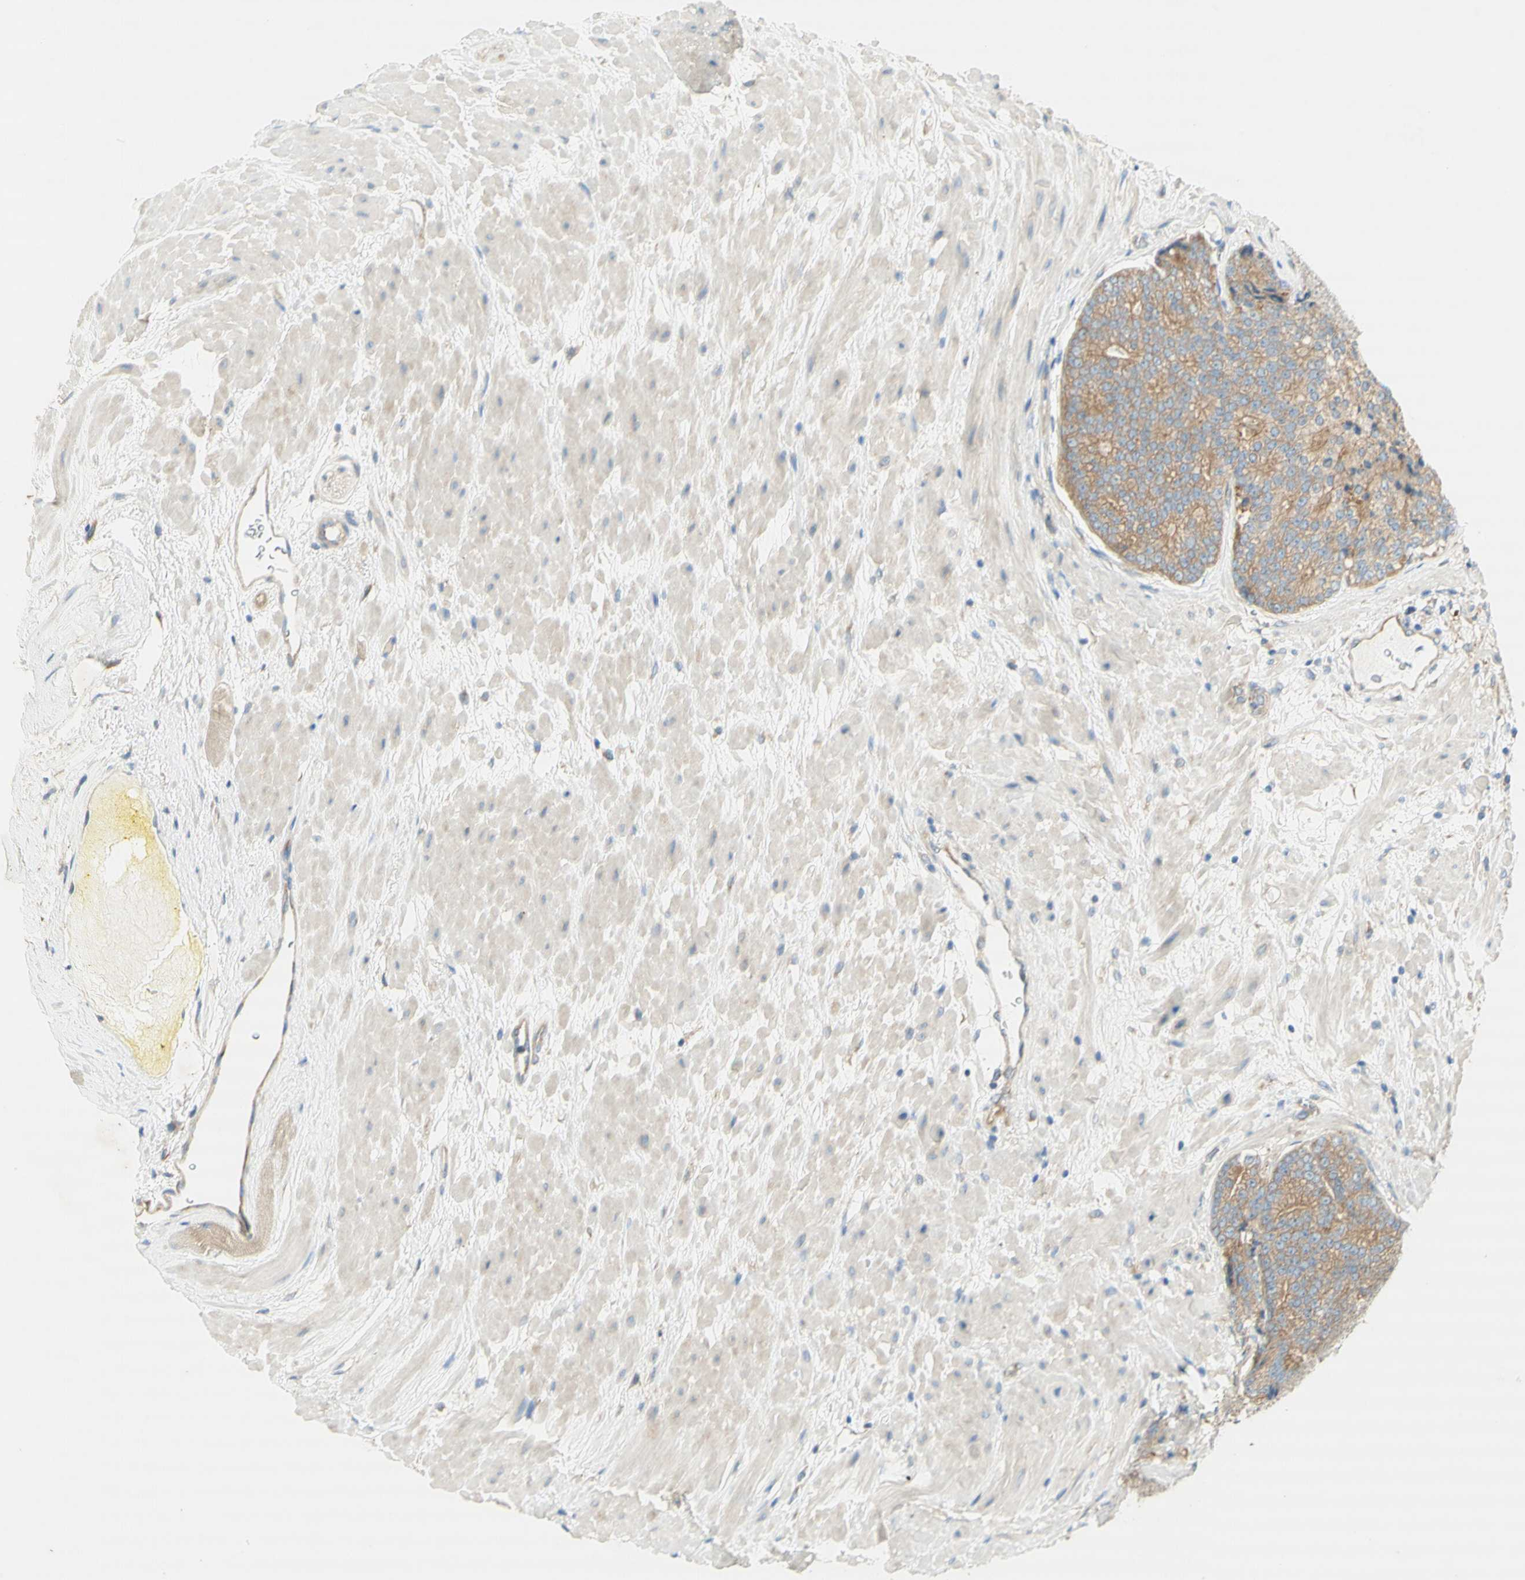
{"staining": {"intensity": "weak", "quantity": ">75%", "location": "cytoplasmic/membranous"}, "tissue": "prostate cancer", "cell_type": "Tumor cells", "image_type": "cancer", "snomed": [{"axis": "morphology", "description": "Adenocarcinoma, High grade"}, {"axis": "topography", "description": "Prostate"}], "caption": "Prostate cancer (adenocarcinoma (high-grade)) stained with a brown dye displays weak cytoplasmic/membranous positive staining in about >75% of tumor cells.", "gene": "DYNC1H1", "patient": {"sex": "male", "age": 61}}